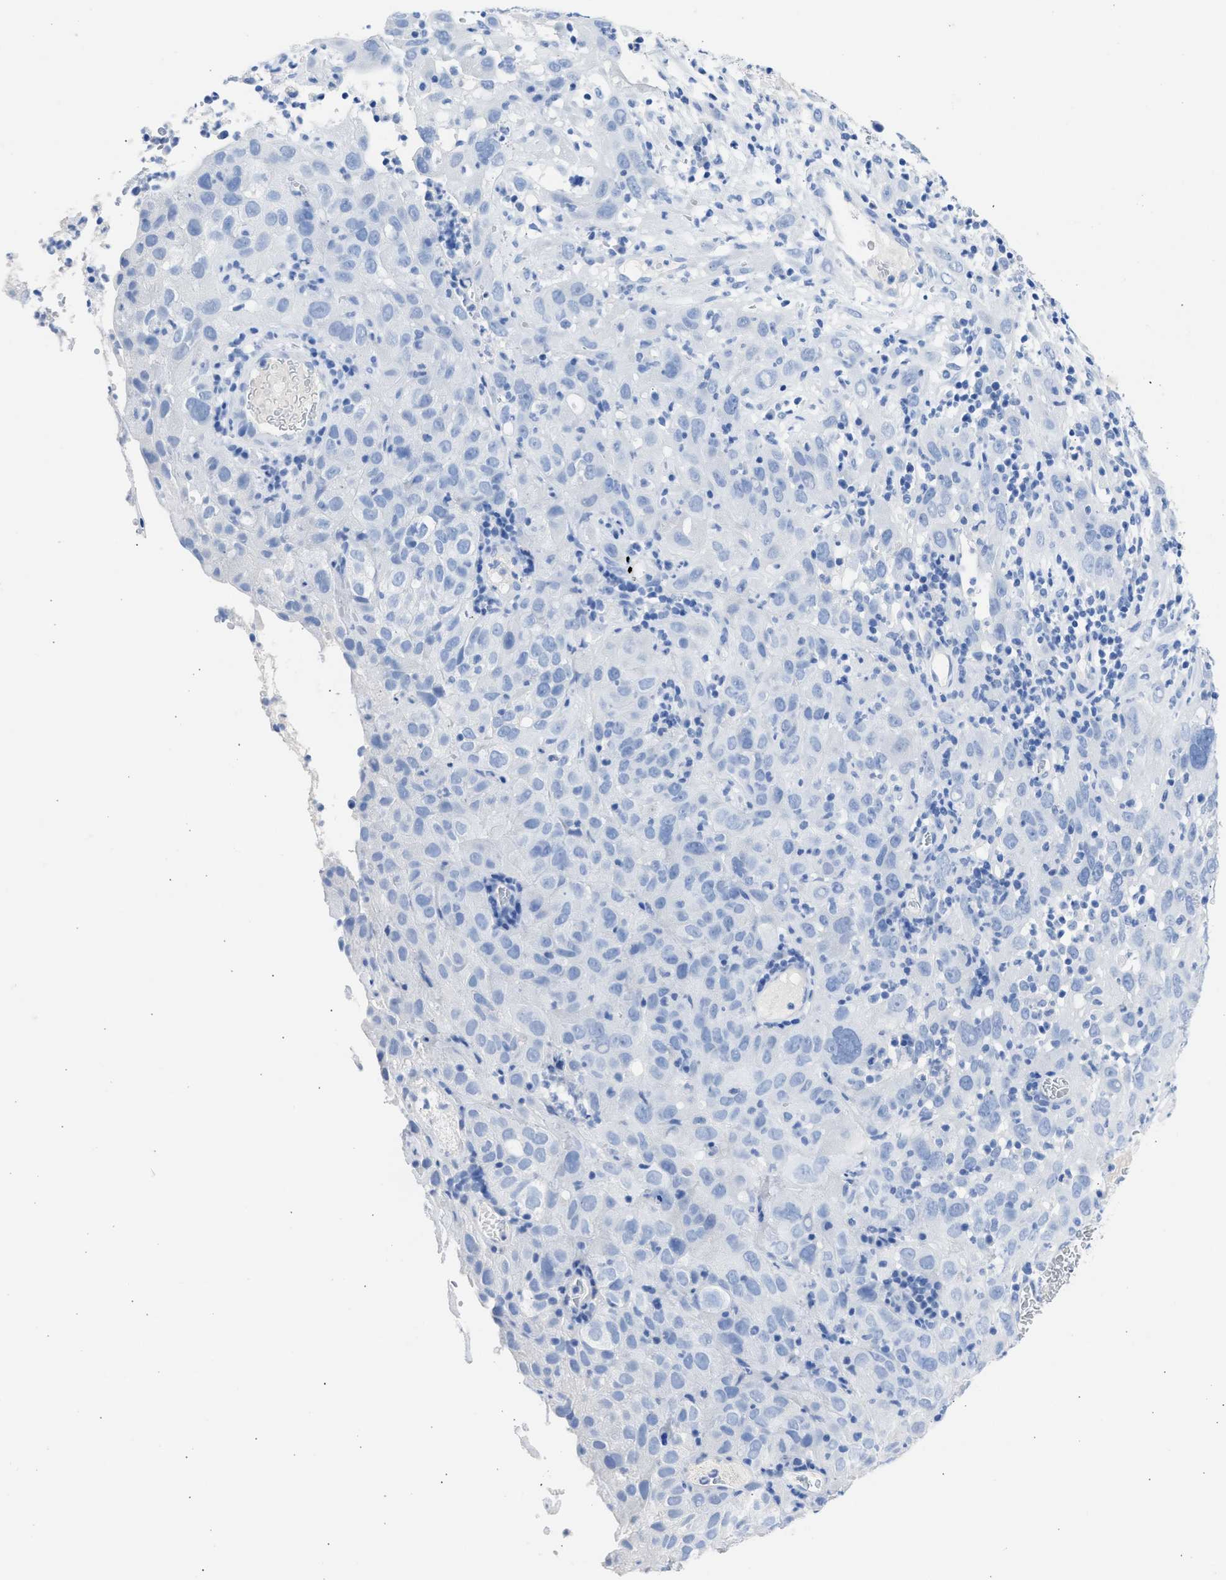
{"staining": {"intensity": "negative", "quantity": "none", "location": "none"}, "tissue": "cervical cancer", "cell_type": "Tumor cells", "image_type": "cancer", "snomed": [{"axis": "morphology", "description": "Squamous cell carcinoma, NOS"}, {"axis": "topography", "description": "Cervix"}], "caption": "Immunohistochemistry (IHC) micrograph of neoplastic tissue: squamous cell carcinoma (cervical) stained with DAB (3,3'-diaminobenzidine) reveals no significant protein positivity in tumor cells. (Brightfield microscopy of DAB (3,3'-diaminobenzidine) IHC at high magnification).", "gene": "NCAM1", "patient": {"sex": "female", "age": 32}}